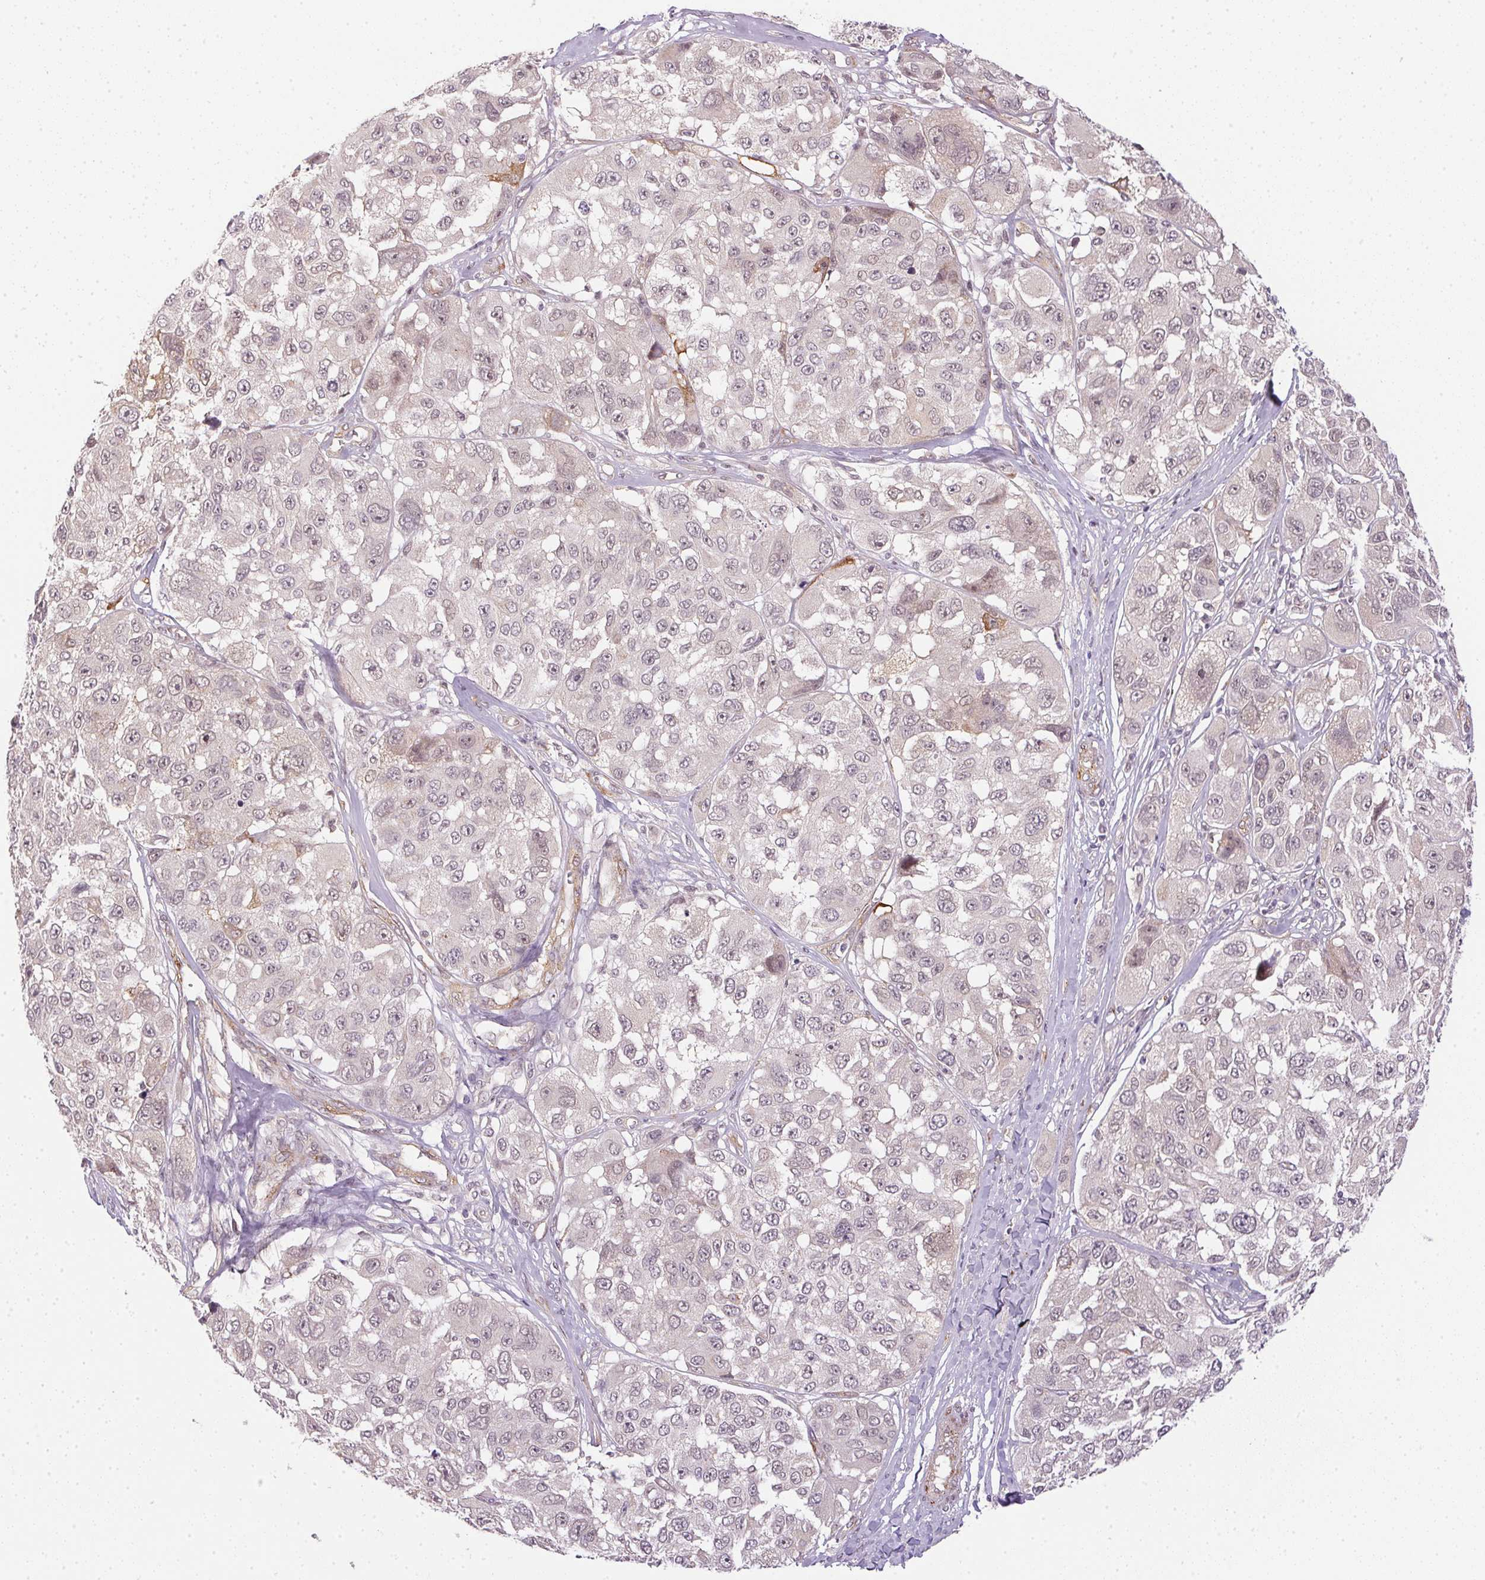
{"staining": {"intensity": "weak", "quantity": "25%-75%", "location": "cytoplasmic/membranous"}, "tissue": "melanoma", "cell_type": "Tumor cells", "image_type": "cancer", "snomed": [{"axis": "morphology", "description": "Malignant melanoma, NOS"}, {"axis": "topography", "description": "Skin"}], "caption": "Malignant melanoma stained for a protein demonstrates weak cytoplasmic/membranous positivity in tumor cells. (DAB IHC with brightfield microscopy, high magnification).", "gene": "CFAP92", "patient": {"sex": "female", "age": 66}}